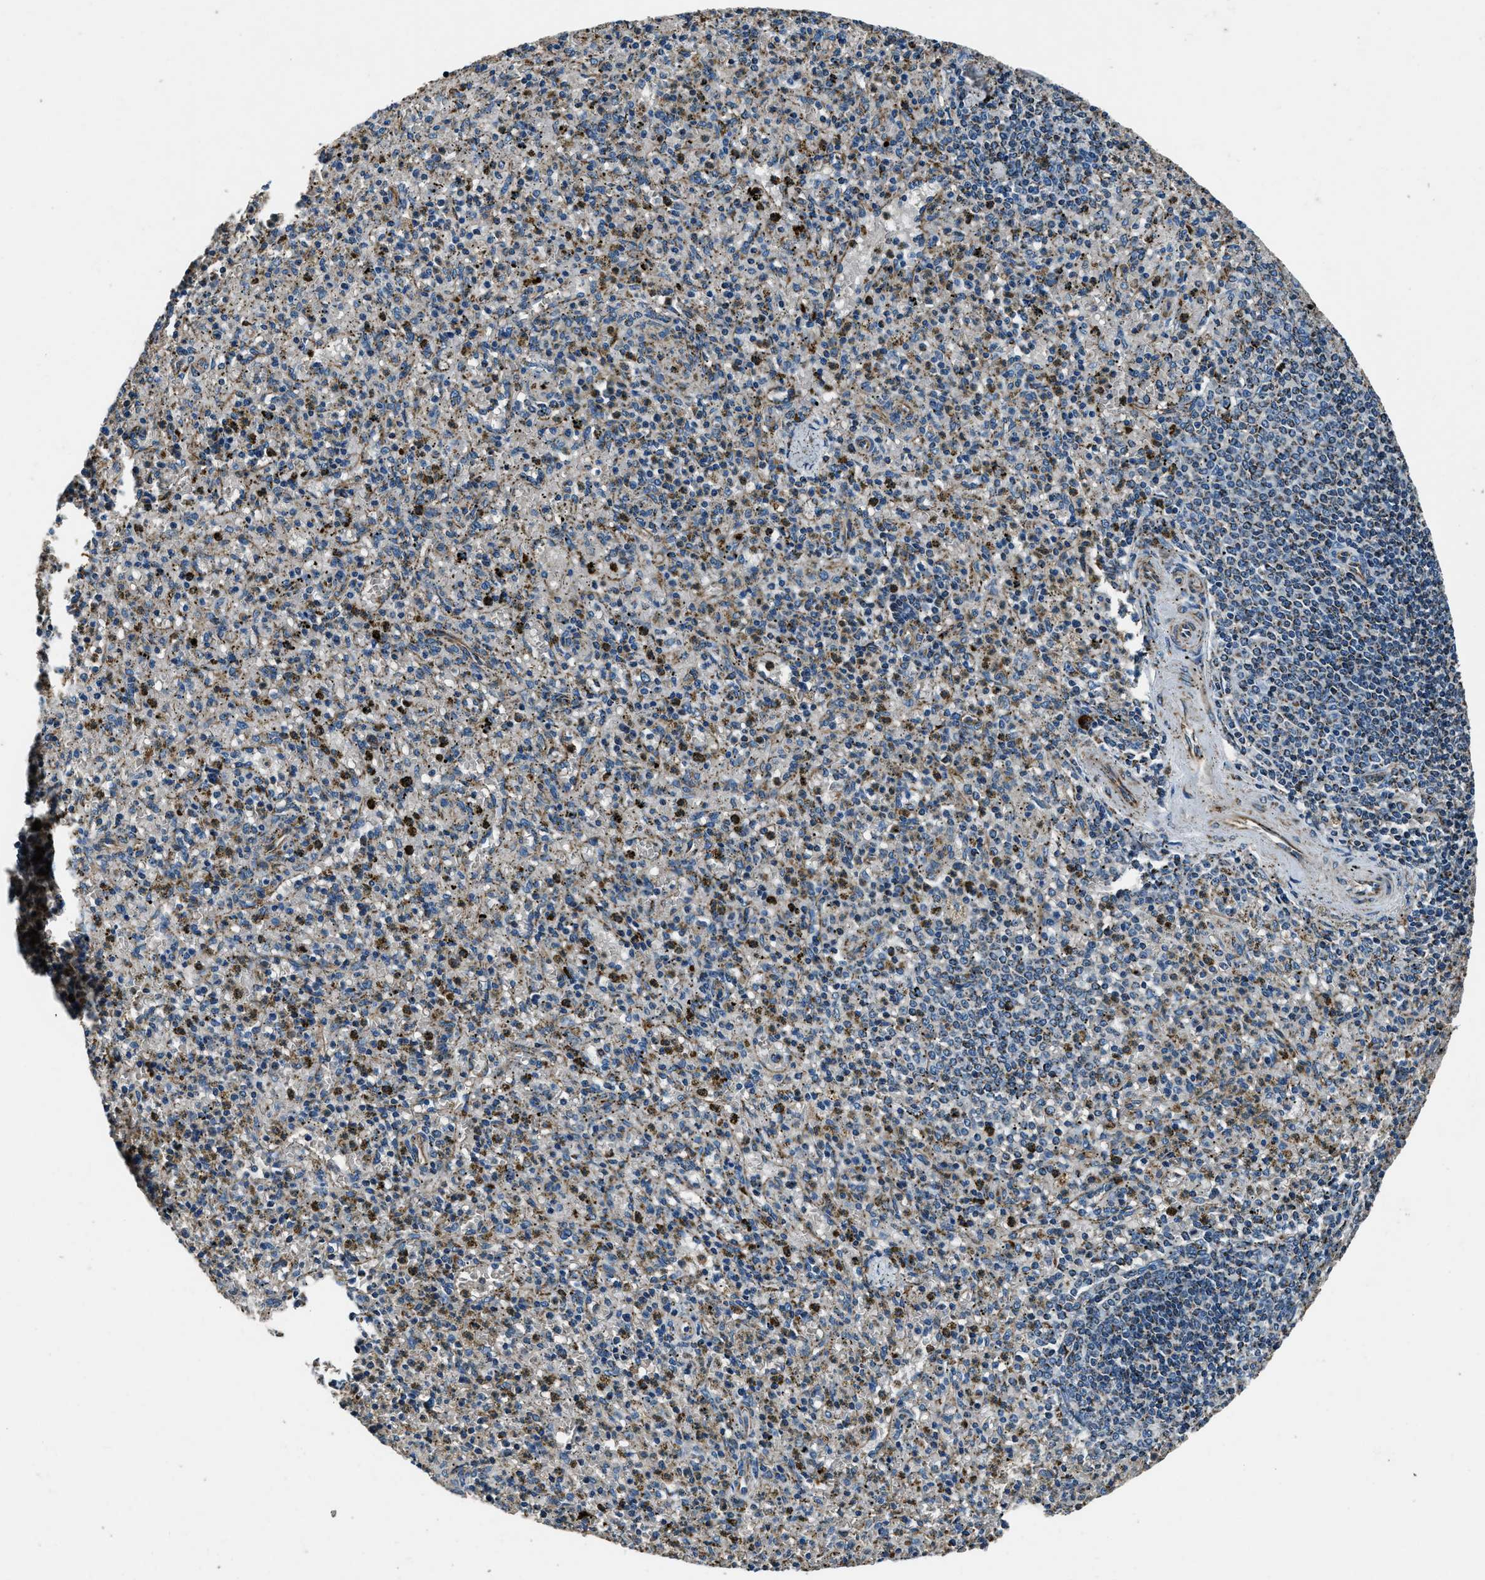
{"staining": {"intensity": "weak", "quantity": "<25%", "location": "cytoplasmic/membranous"}, "tissue": "spleen", "cell_type": "Cells in red pulp", "image_type": "normal", "snomed": [{"axis": "morphology", "description": "Normal tissue, NOS"}, {"axis": "topography", "description": "Spleen"}], "caption": "Immunohistochemistry (IHC) histopathology image of normal human spleen stained for a protein (brown), which reveals no positivity in cells in red pulp.", "gene": "OGDH", "patient": {"sex": "male", "age": 72}}